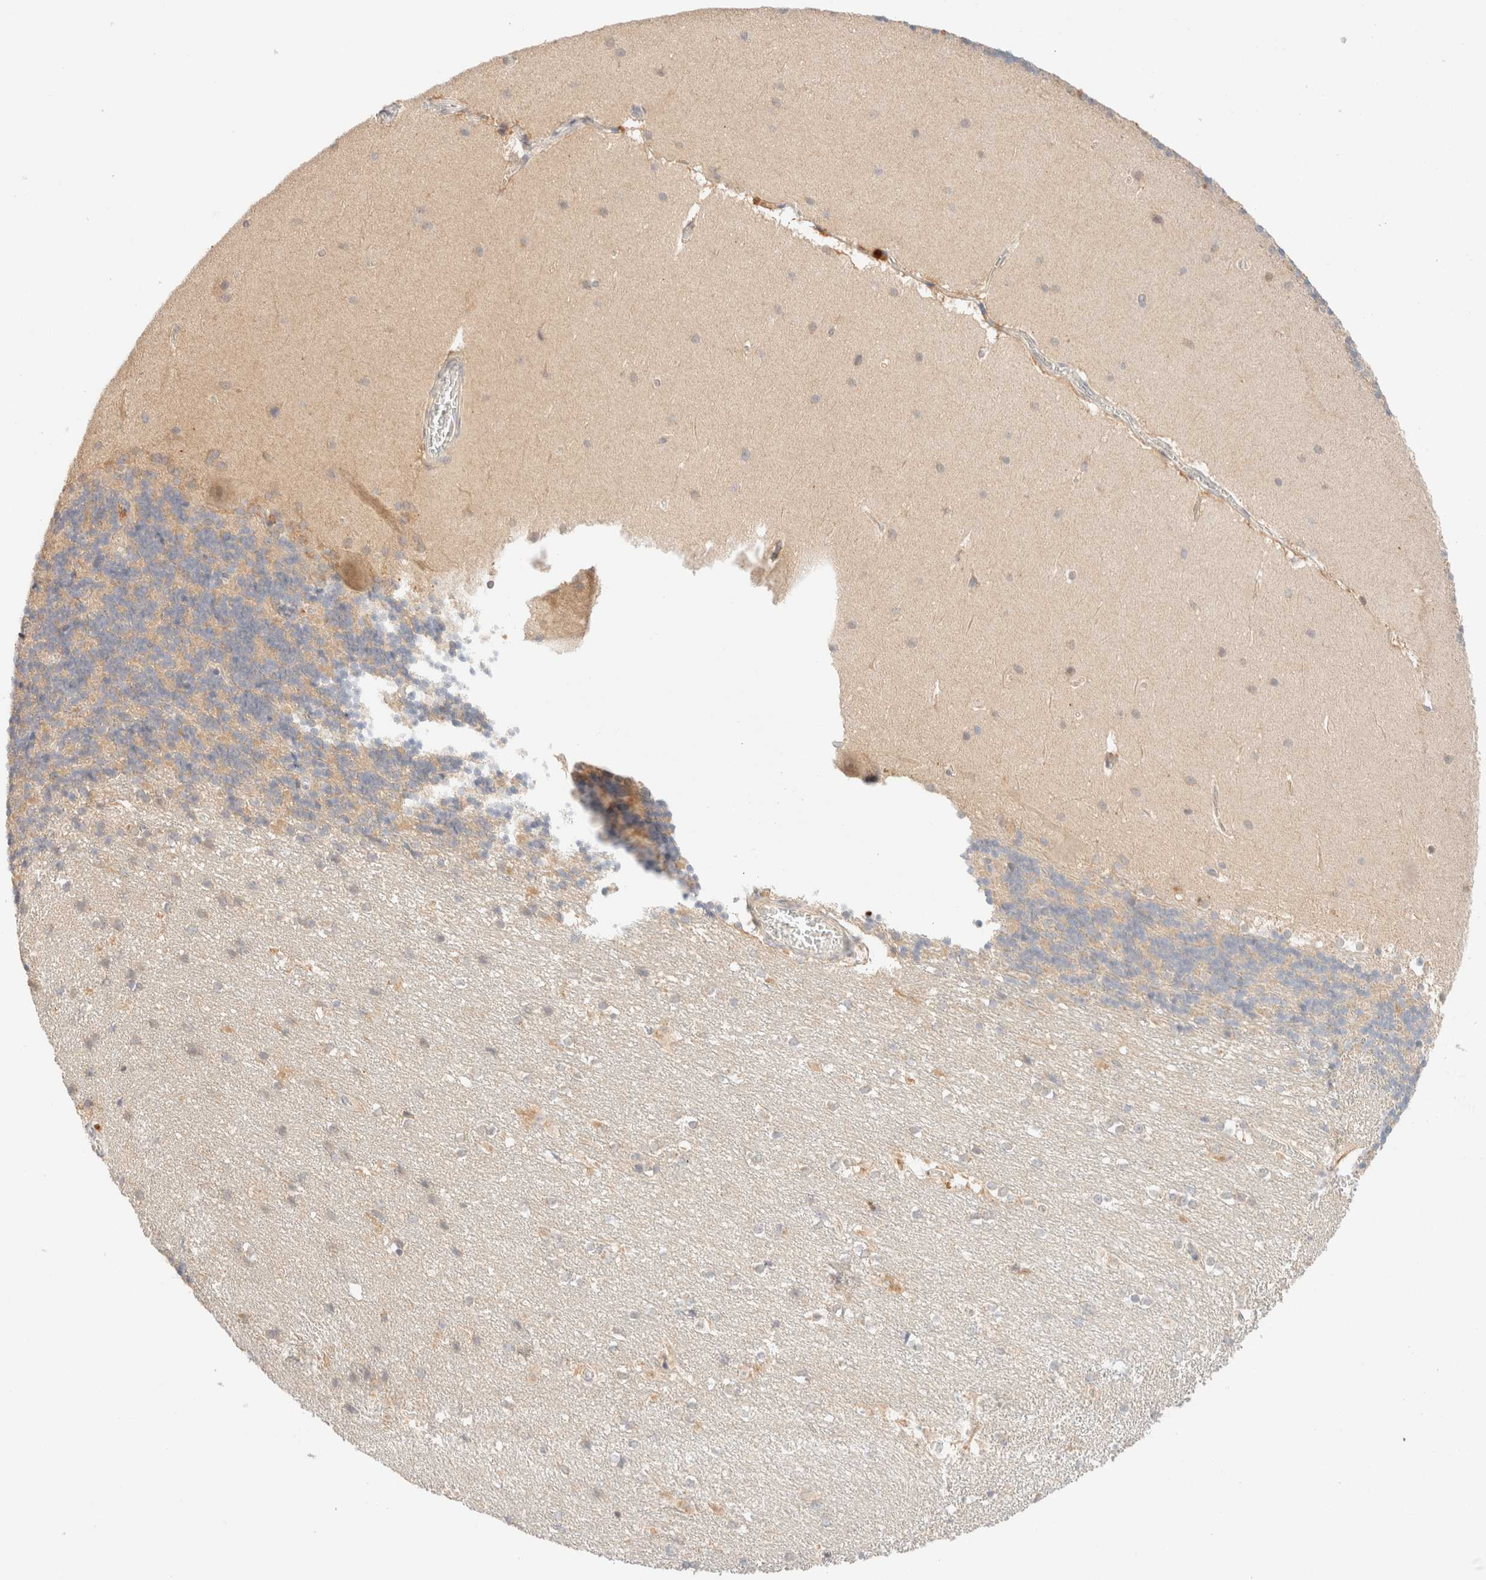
{"staining": {"intensity": "weak", "quantity": "<25%", "location": "cytoplasmic/membranous"}, "tissue": "cerebellum", "cell_type": "Cells in granular layer", "image_type": "normal", "snomed": [{"axis": "morphology", "description": "Normal tissue, NOS"}, {"axis": "topography", "description": "Cerebellum"}], "caption": "An IHC micrograph of benign cerebellum is shown. There is no staining in cells in granular layer of cerebellum. Nuclei are stained in blue.", "gene": "SARM1", "patient": {"sex": "female", "age": 19}}